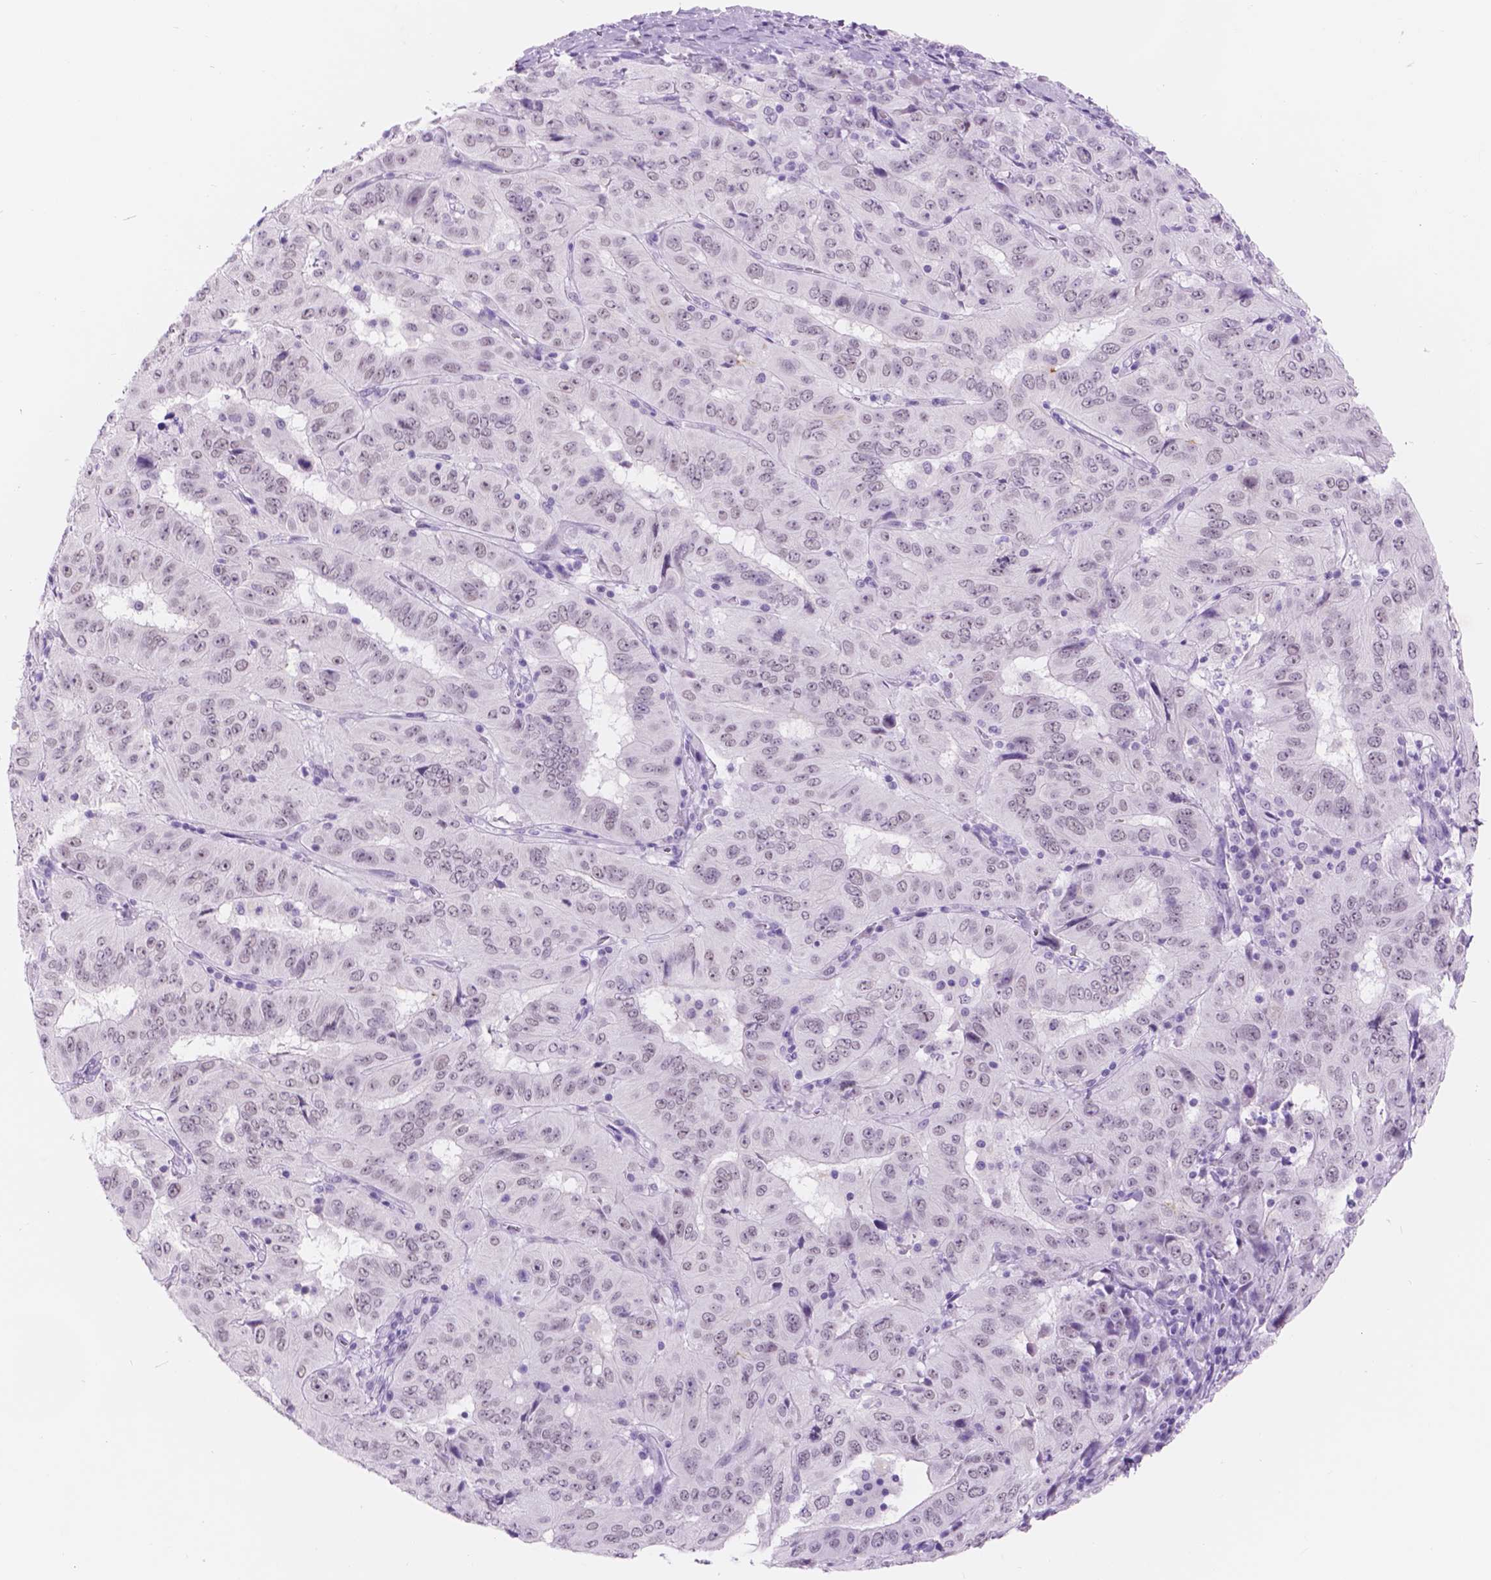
{"staining": {"intensity": "negative", "quantity": "none", "location": "none"}, "tissue": "pancreatic cancer", "cell_type": "Tumor cells", "image_type": "cancer", "snomed": [{"axis": "morphology", "description": "Adenocarcinoma, NOS"}, {"axis": "topography", "description": "Pancreas"}], "caption": "Immunohistochemistry (IHC) of pancreatic adenocarcinoma demonstrates no positivity in tumor cells.", "gene": "DCC", "patient": {"sex": "male", "age": 63}}